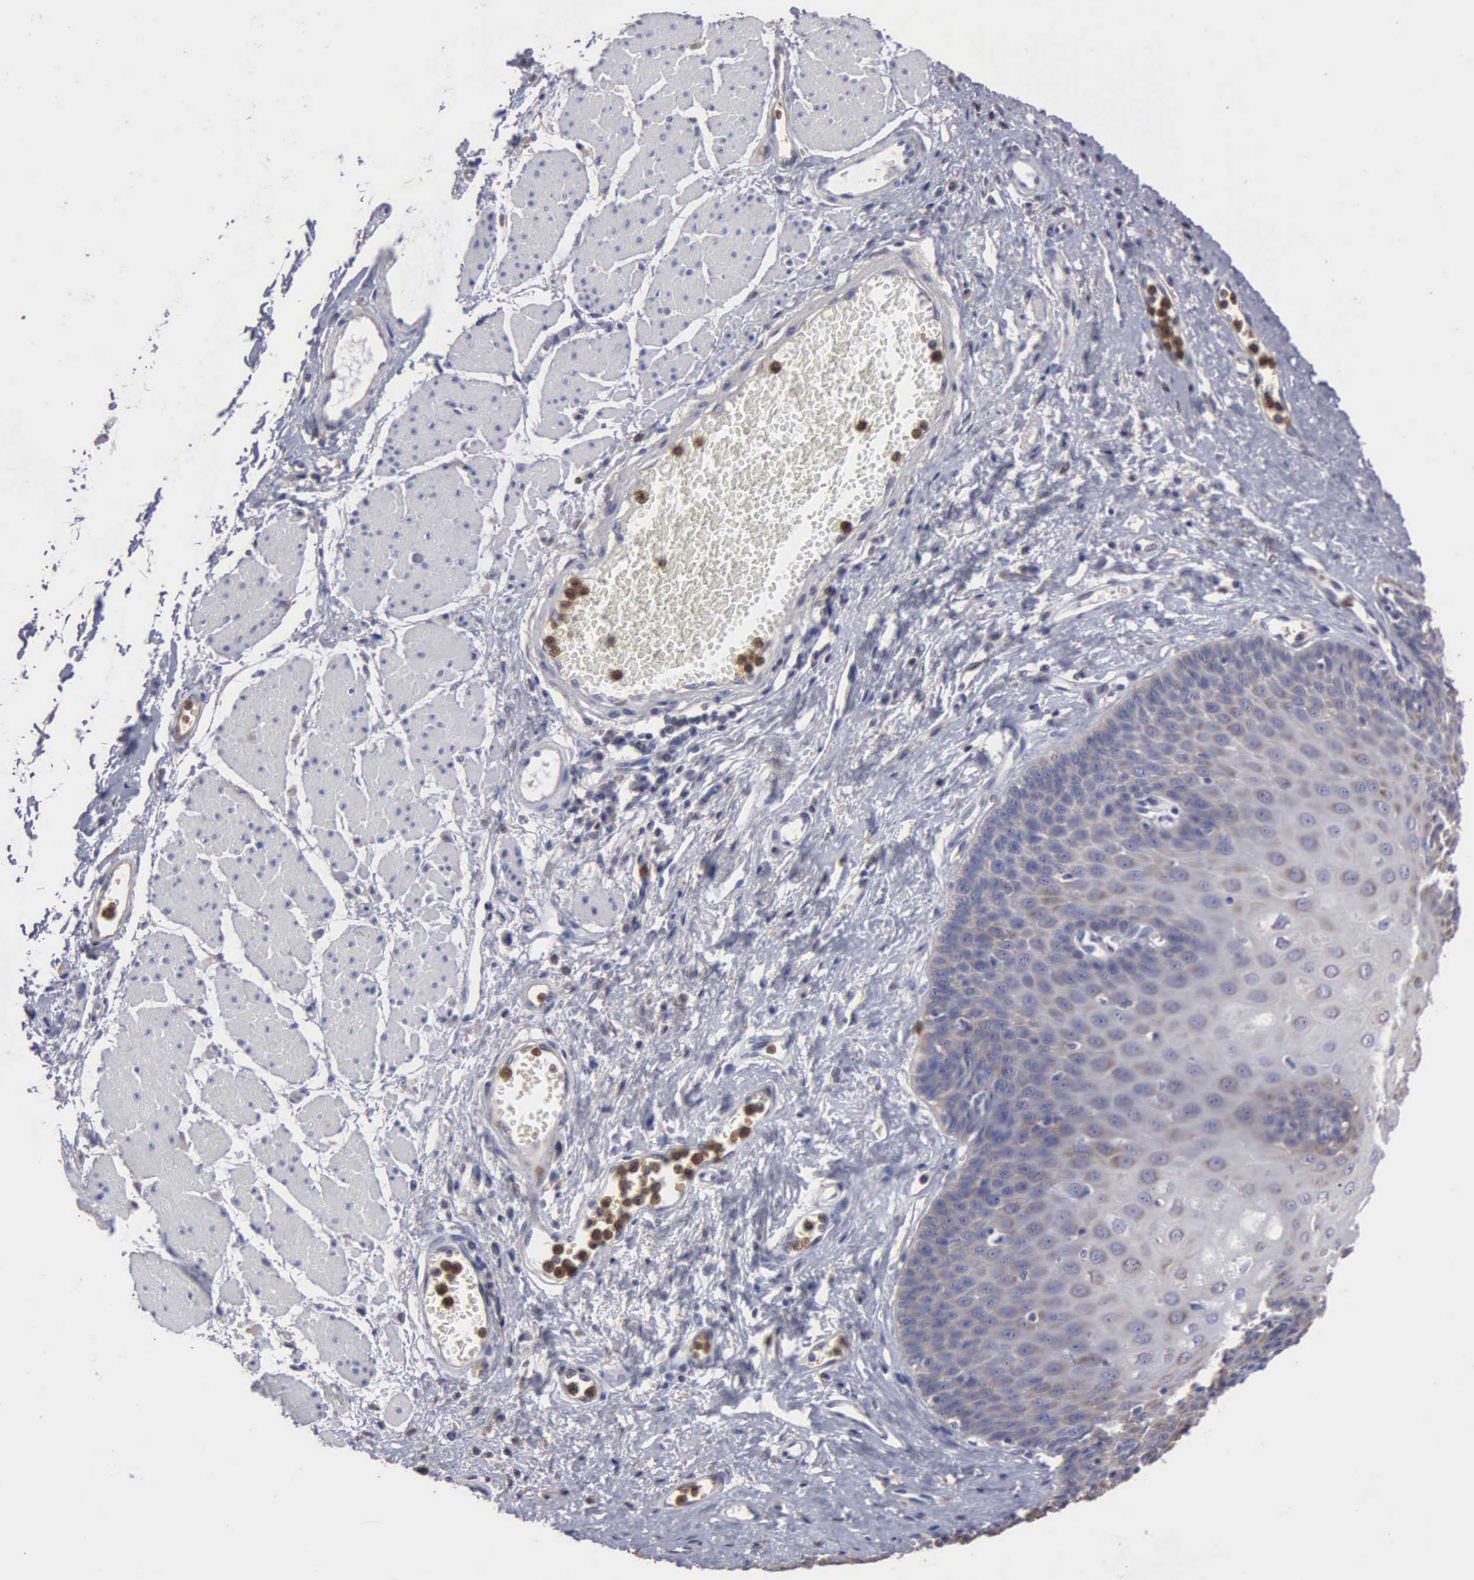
{"staining": {"intensity": "weak", "quantity": "<25%", "location": "cytoplasmic/membranous"}, "tissue": "esophagus", "cell_type": "Squamous epithelial cells", "image_type": "normal", "snomed": [{"axis": "morphology", "description": "Normal tissue, NOS"}, {"axis": "topography", "description": "Esophagus"}], "caption": "Immunohistochemistry image of benign esophagus: human esophagus stained with DAB (3,3'-diaminobenzidine) displays no significant protein positivity in squamous epithelial cells. (DAB (3,3'-diaminobenzidine) IHC, high magnification).", "gene": "G6PD", "patient": {"sex": "male", "age": 65}}